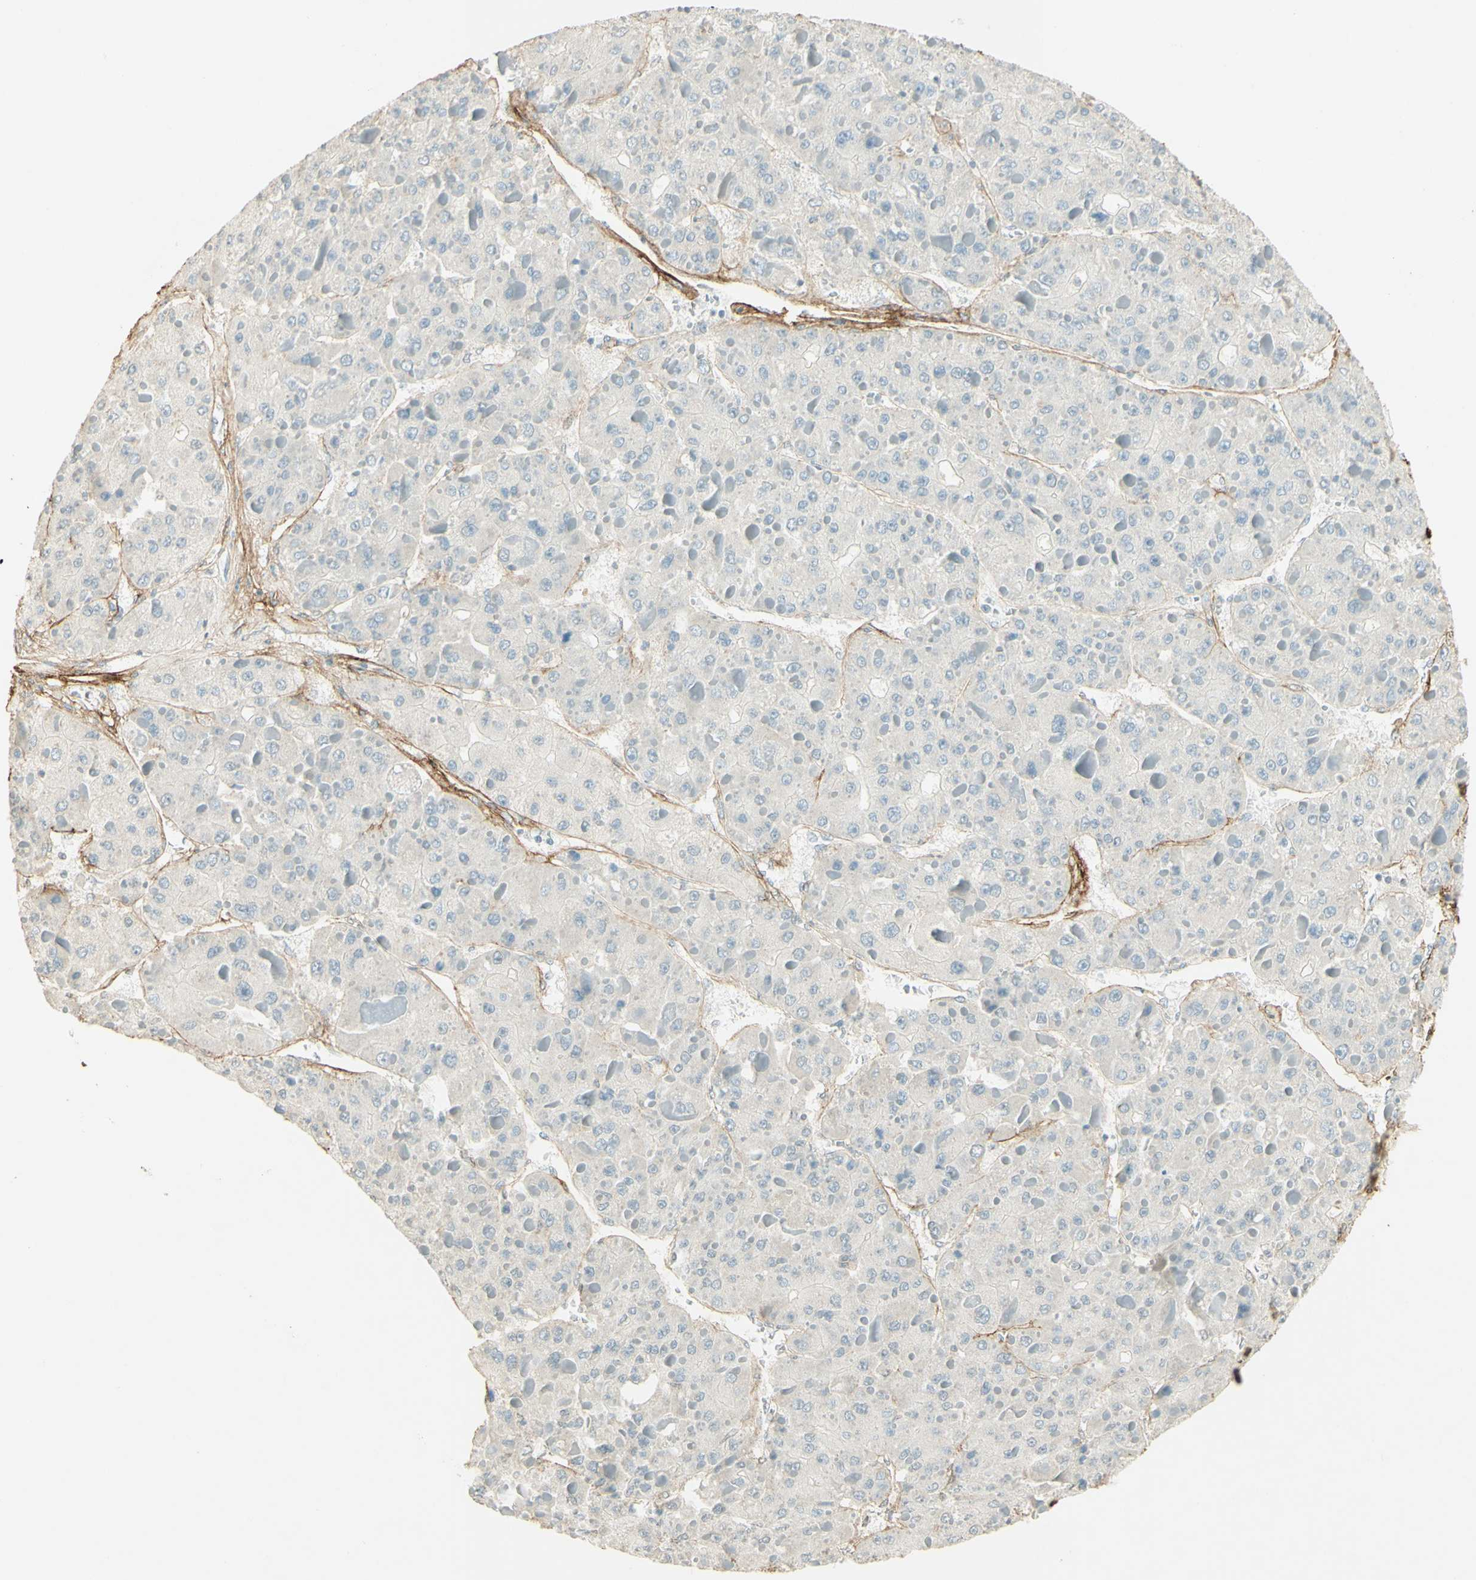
{"staining": {"intensity": "negative", "quantity": "none", "location": "none"}, "tissue": "liver cancer", "cell_type": "Tumor cells", "image_type": "cancer", "snomed": [{"axis": "morphology", "description": "Carcinoma, Hepatocellular, NOS"}, {"axis": "topography", "description": "Liver"}], "caption": "Tumor cells are negative for protein expression in human liver cancer (hepatocellular carcinoma).", "gene": "TNN", "patient": {"sex": "female", "age": 73}}